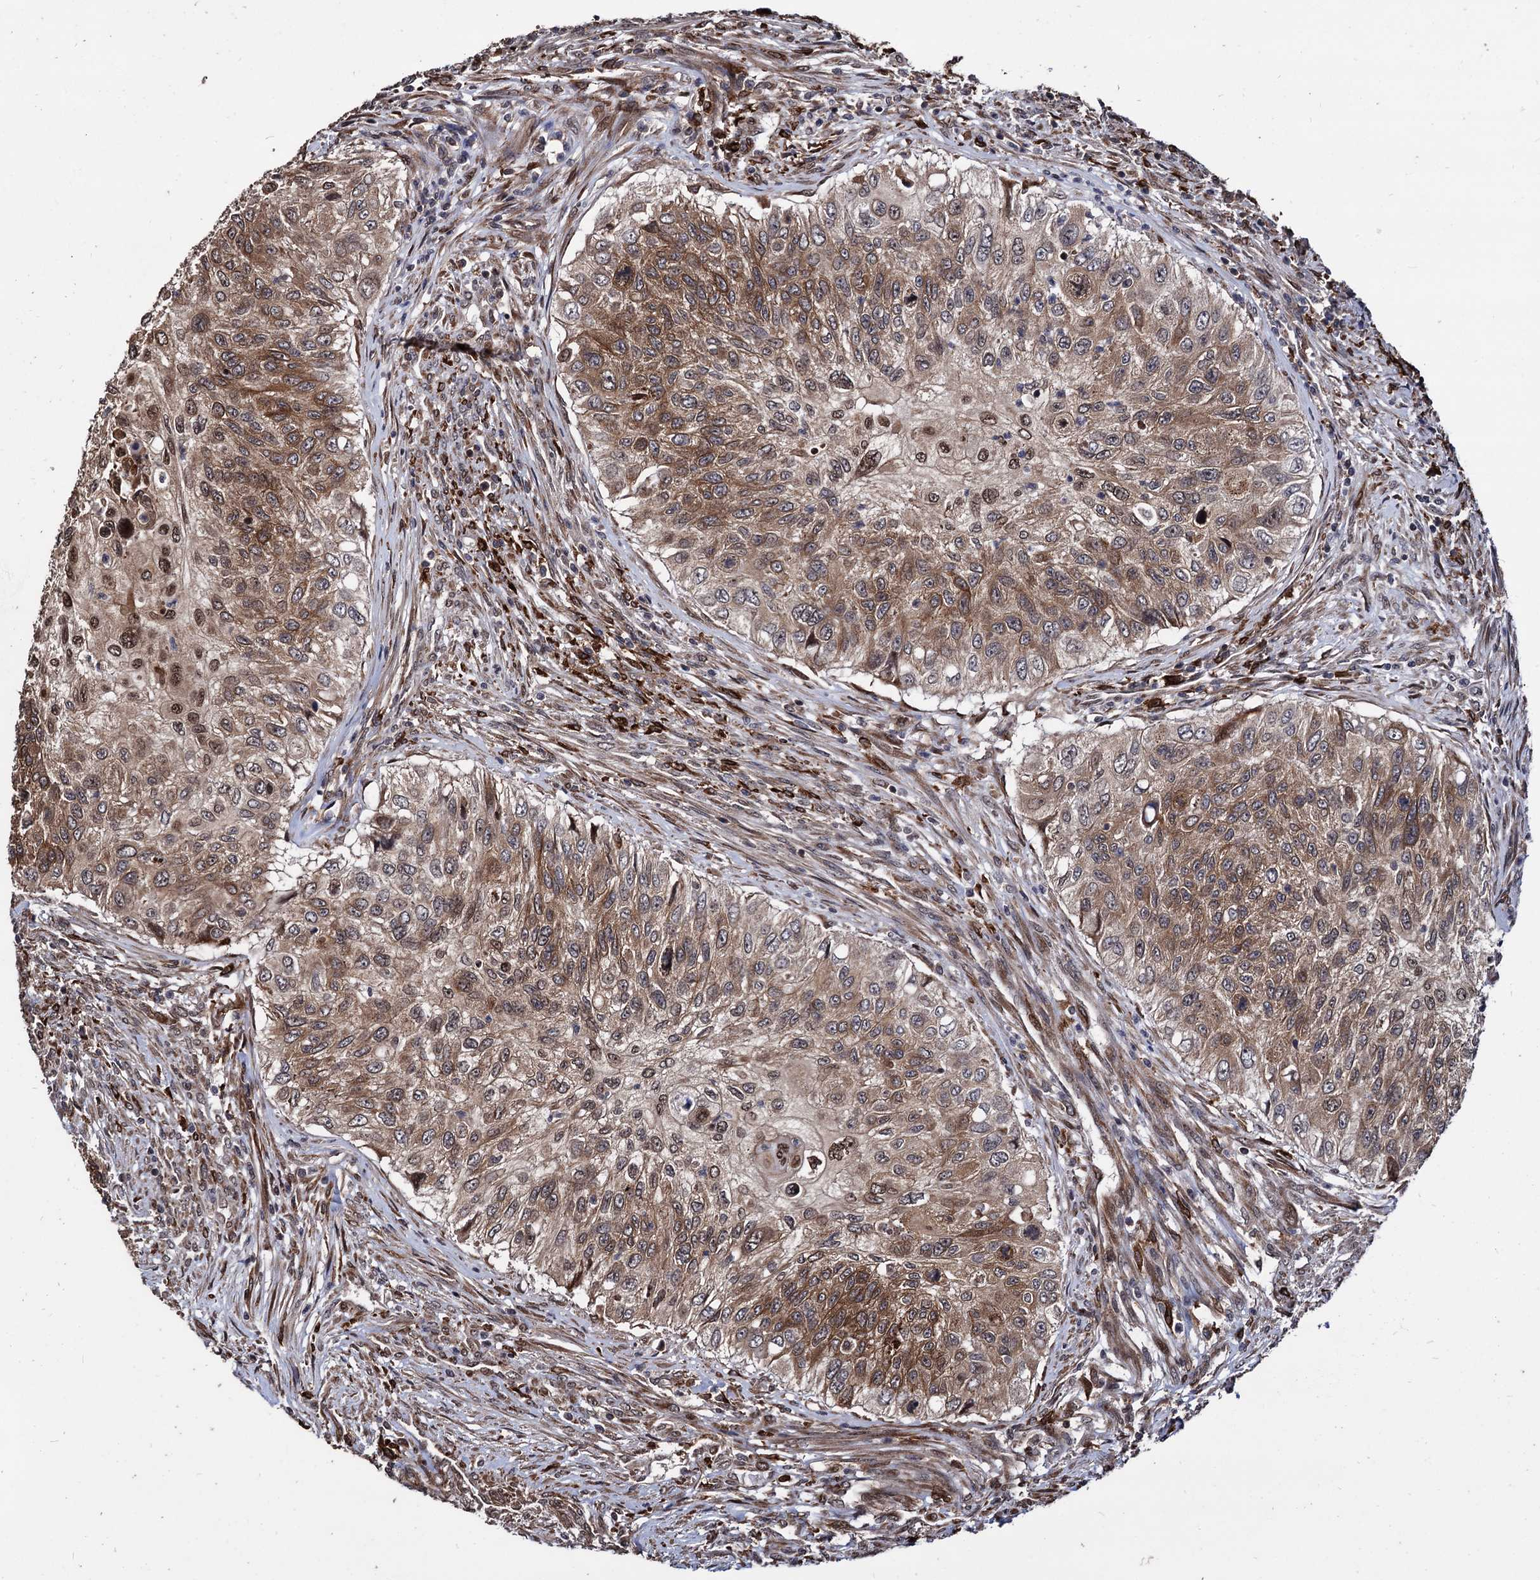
{"staining": {"intensity": "moderate", "quantity": ">75%", "location": "cytoplasmic/membranous,nuclear"}, "tissue": "urothelial cancer", "cell_type": "Tumor cells", "image_type": "cancer", "snomed": [{"axis": "morphology", "description": "Urothelial carcinoma, High grade"}, {"axis": "topography", "description": "Urinary bladder"}], "caption": "Urothelial cancer stained with immunohistochemistry exhibits moderate cytoplasmic/membranous and nuclear expression in approximately >75% of tumor cells. (Brightfield microscopy of DAB IHC at high magnification).", "gene": "ANKRD12", "patient": {"sex": "female", "age": 60}}